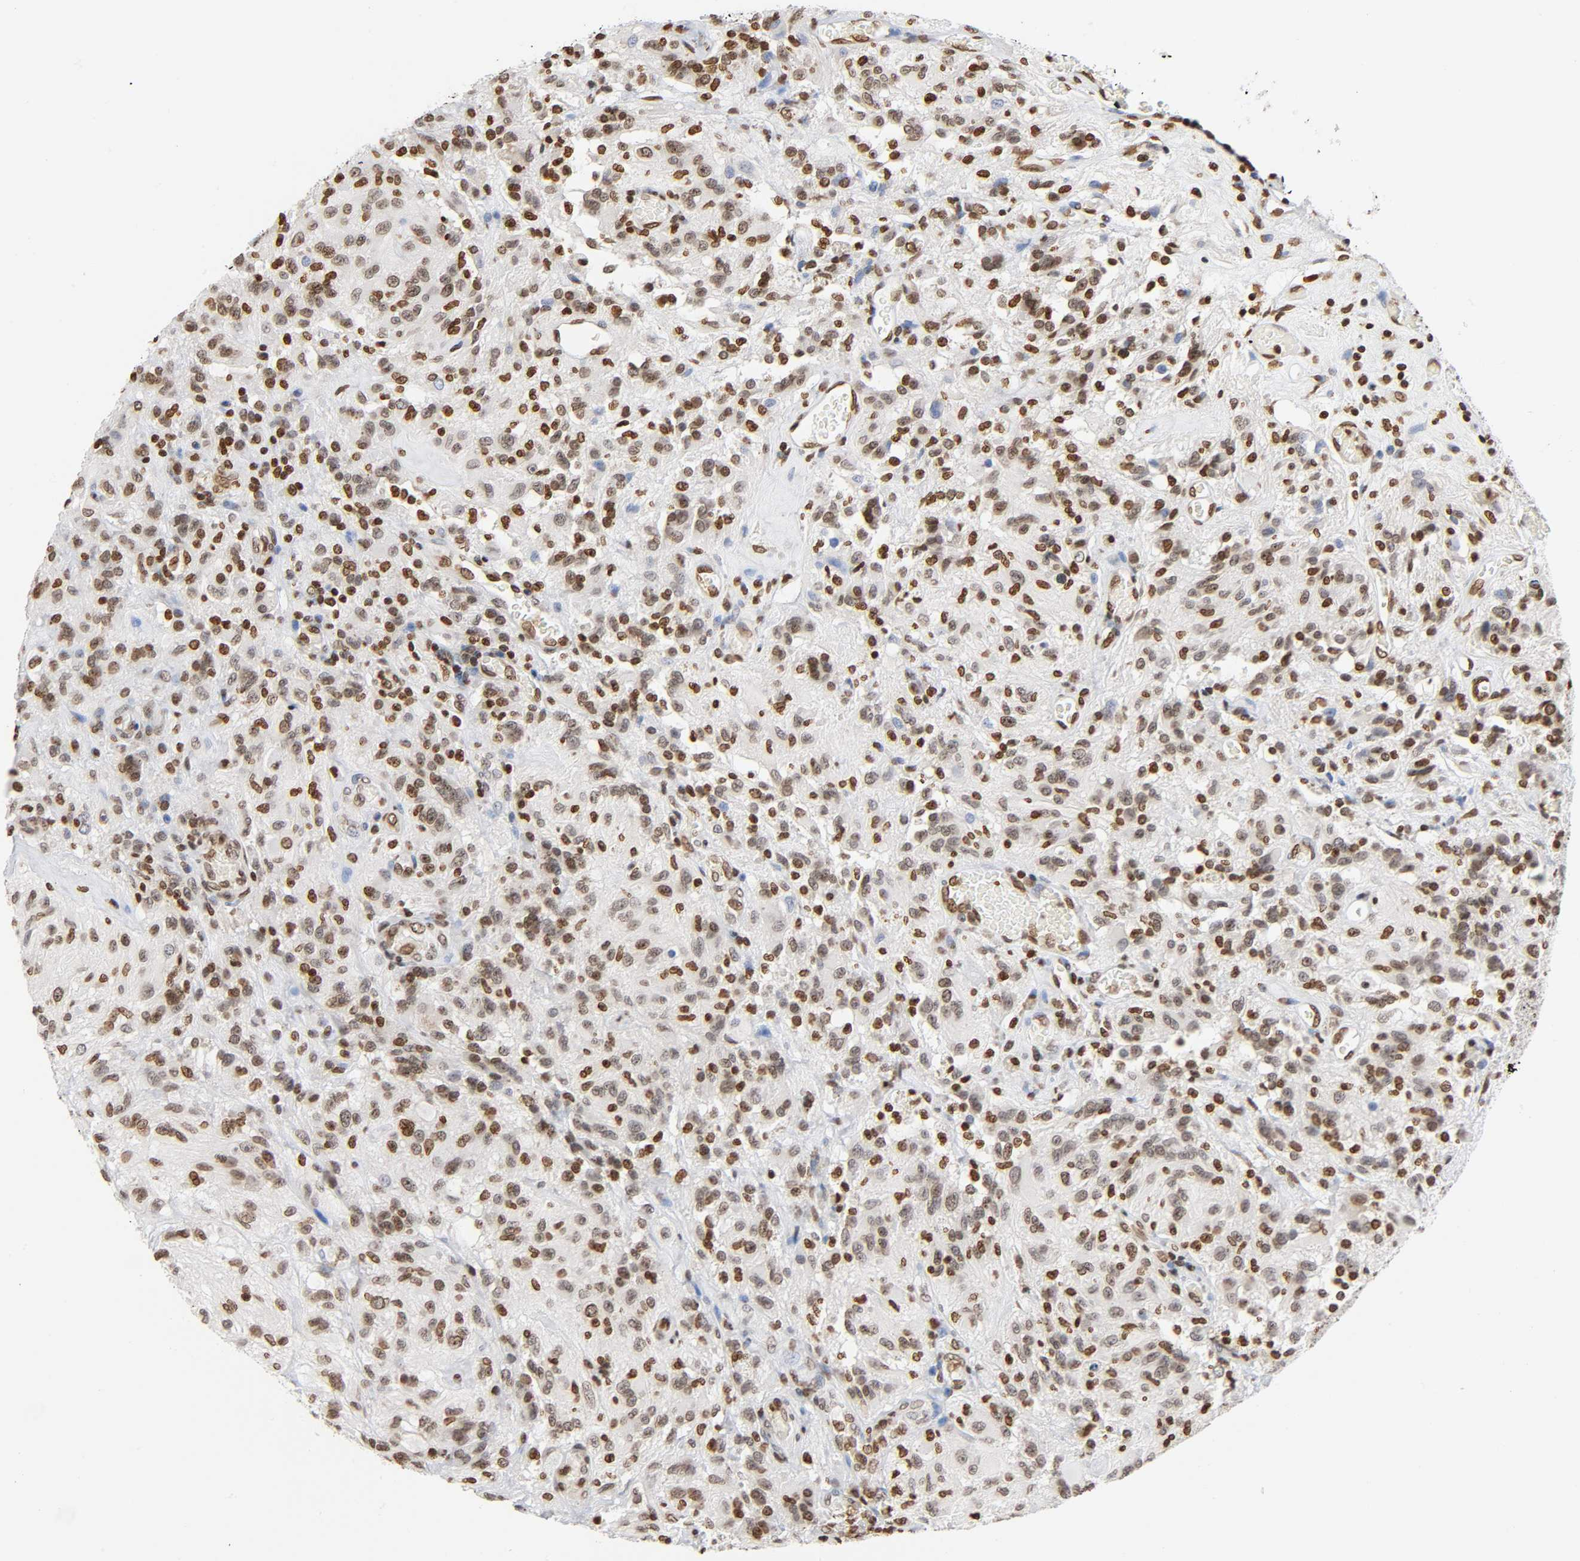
{"staining": {"intensity": "moderate", "quantity": ">75%", "location": "nuclear"}, "tissue": "glioma", "cell_type": "Tumor cells", "image_type": "cancer", "snomed": [{"axis": "morphology", "description": "Normal tissue, NOS"}, {"axis": "morphology", "description": "Glioma, malignant, High grade"}, {"axis": "topography", "description": "Cerebral cortex"}], "caption": "Immunohistochemical staining of high-grade glioma (malignant) displays medium levels of moderate nuclear protein expression in about >75% of tumor cells. (DAB = brown stain, brightfield microscopy at high magnification).", "gene": "HOXA6", "patient": {"sex": "male", "age": 56}}